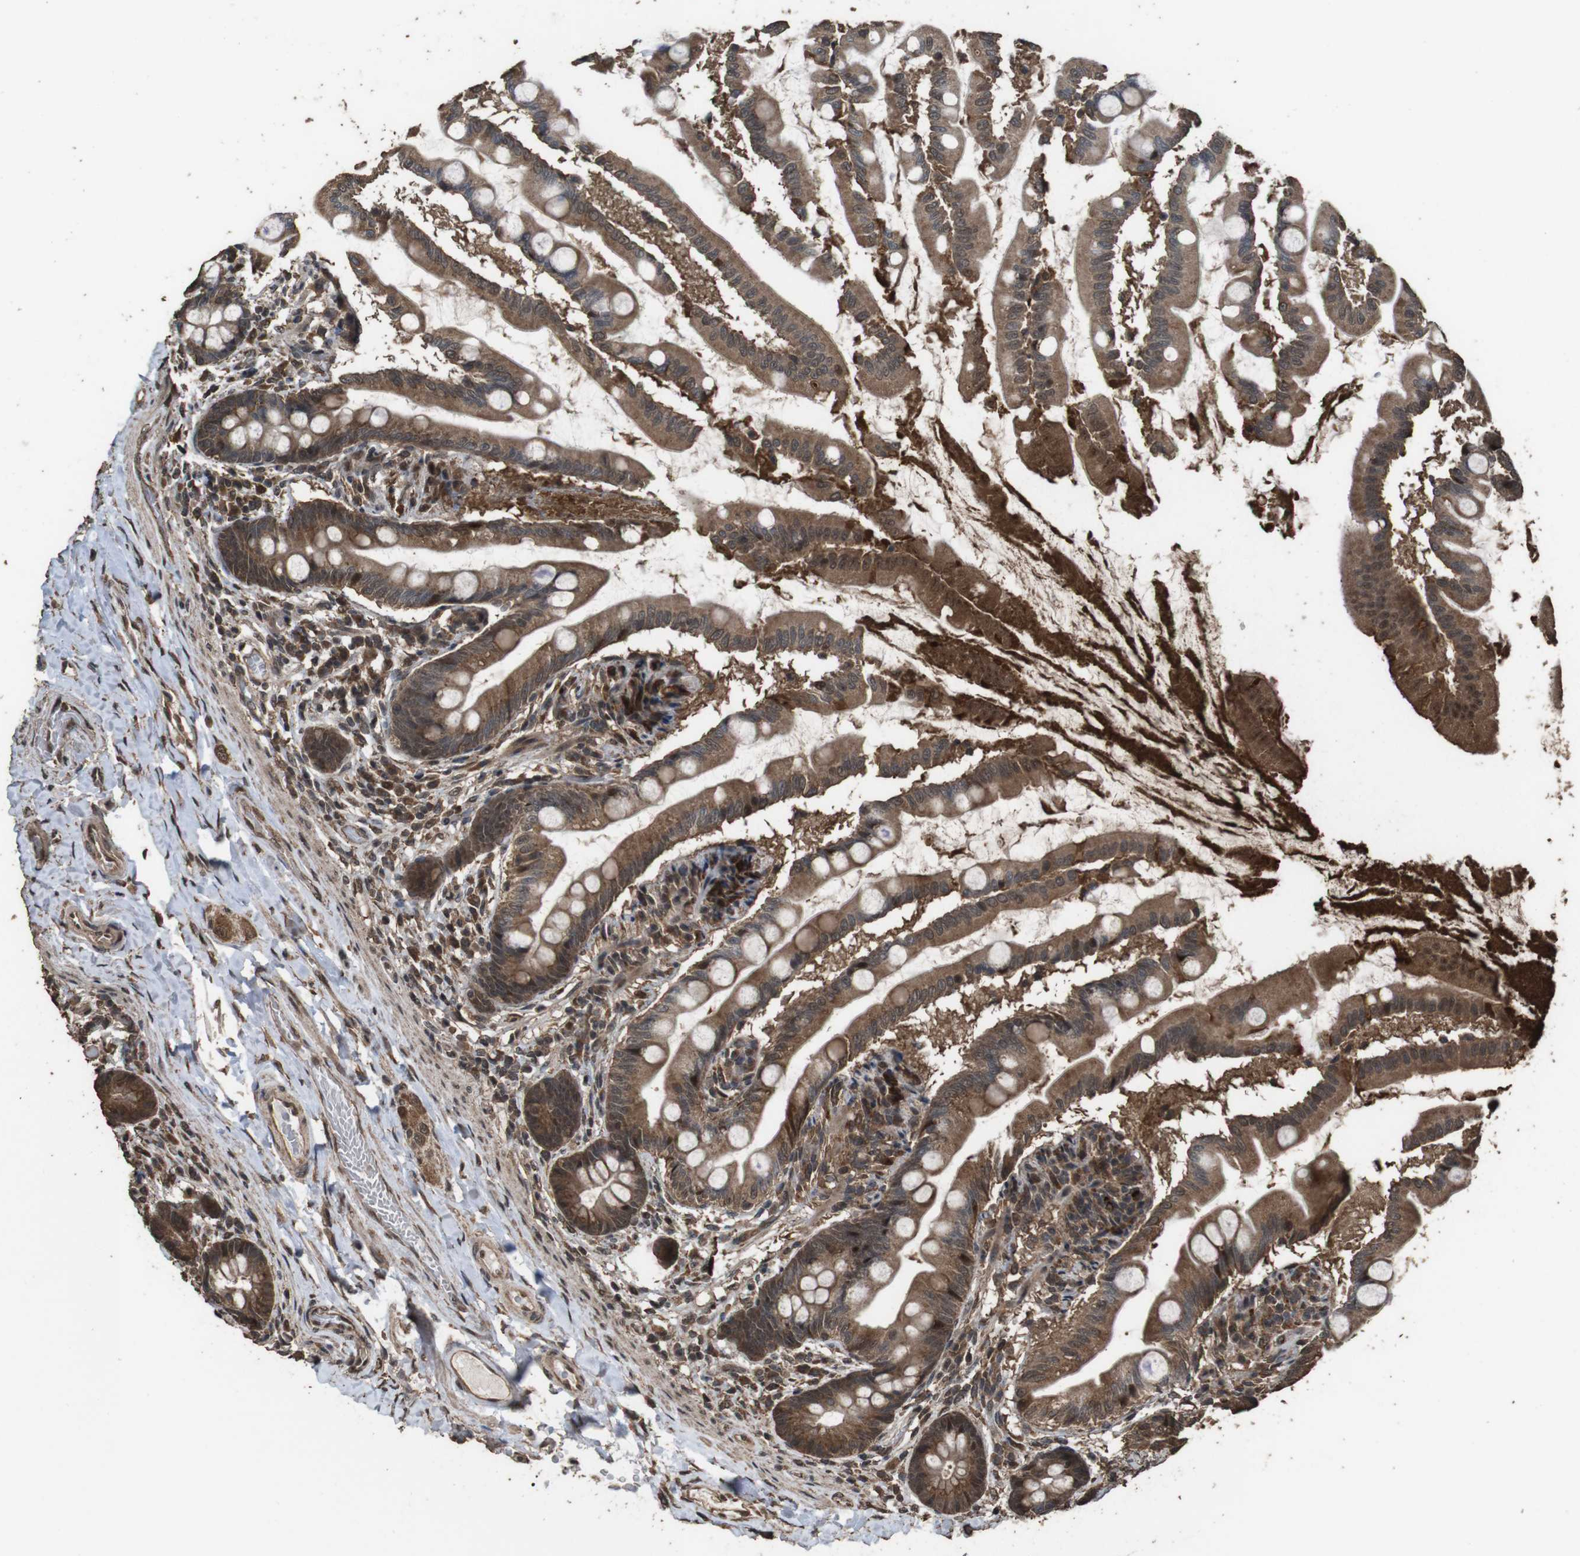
{"staining": {"intensity": "strong", "quantity": ">75%", "location": "cytoplasmic/membranous"}, "tissue": "small intestine", "cell_type": "Glandular cells", "image_type": "normal", "snomed": [{"axis": "morphology", "description": "Normal tissue, NOS"}, {"axis": "topography", "description": "Small intestine"}], "caption": "Immunohistochemical staining of normal human small intestine displays strong cytoplasmic/membranous protein positivity in approximately >75% of glandular cells.", "gene": "RRAS2", "patient": {"sex": "female", "age": 56}}